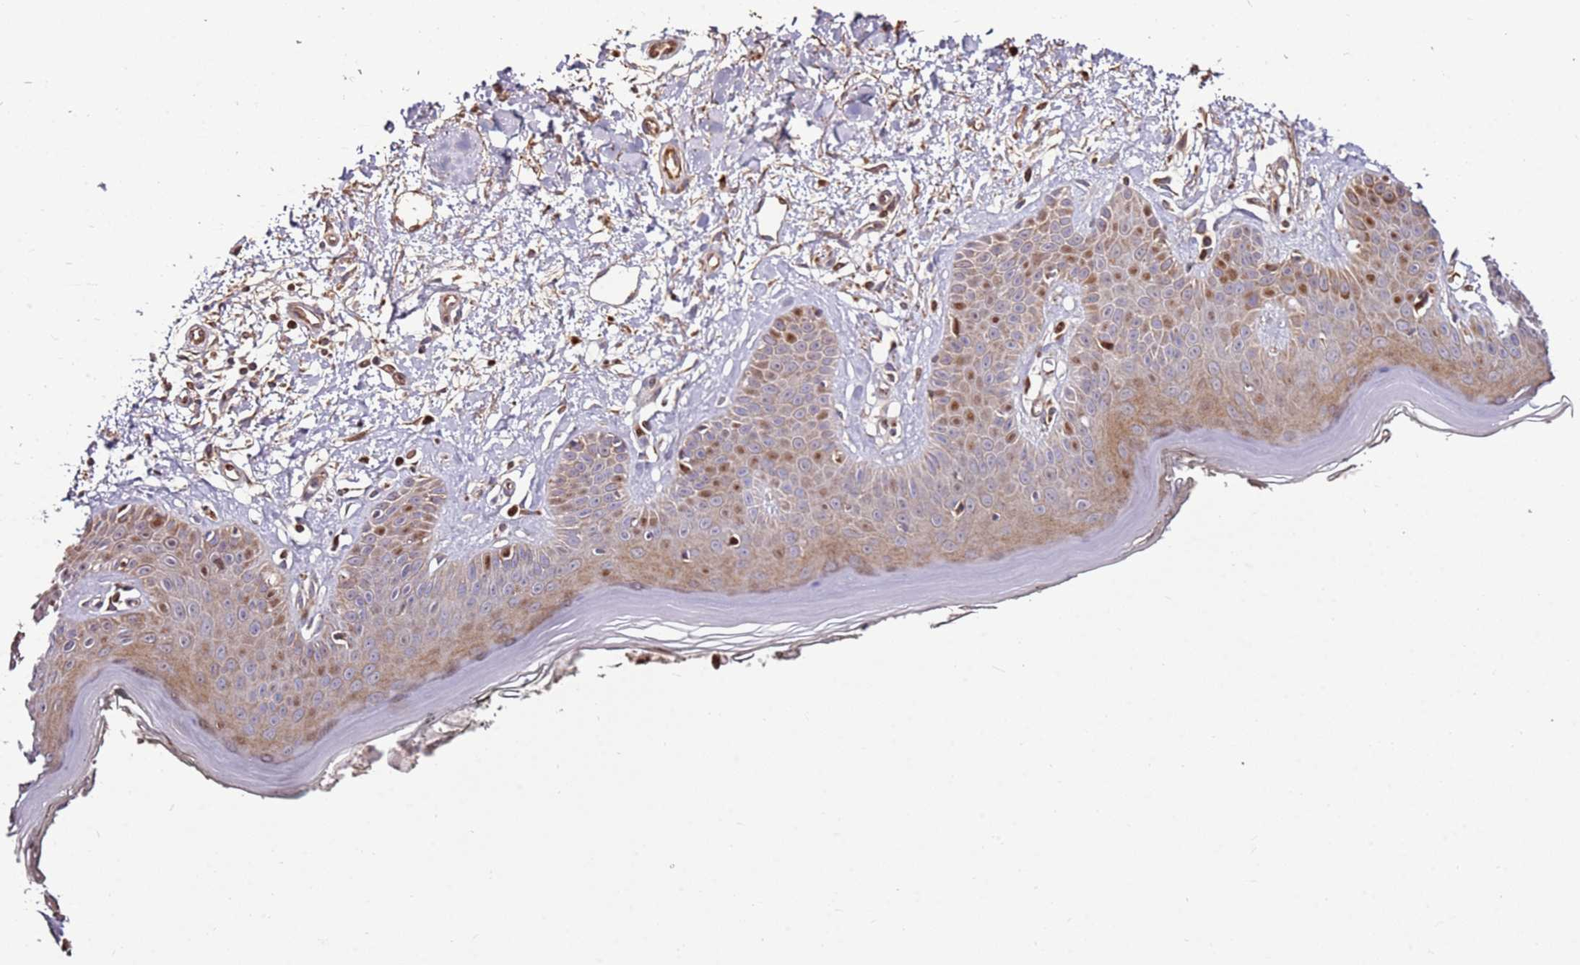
{"staining": {"intensity": "moderate", "quantity": ">75%", "location": "cytoplasmic/membranous,nuclear"}, "tissue": "skin", "cell_type": "Fibroblasts", "image_type": "normal", "snomed": [{"axis": "morphology", "description": "Normal tissue, NOS"}, {"axis": "topography", "description": "Skin"}], "caption": "A photomicrograph showing moderate cytoplasmic/membranous,nuclear positivity in approximately >75% of fibroblasts in normal skin, as visualized by brown immunohistochemical staining.", "gene": "RHBDL1", "patient": {"sex": "female", "age": 64}}